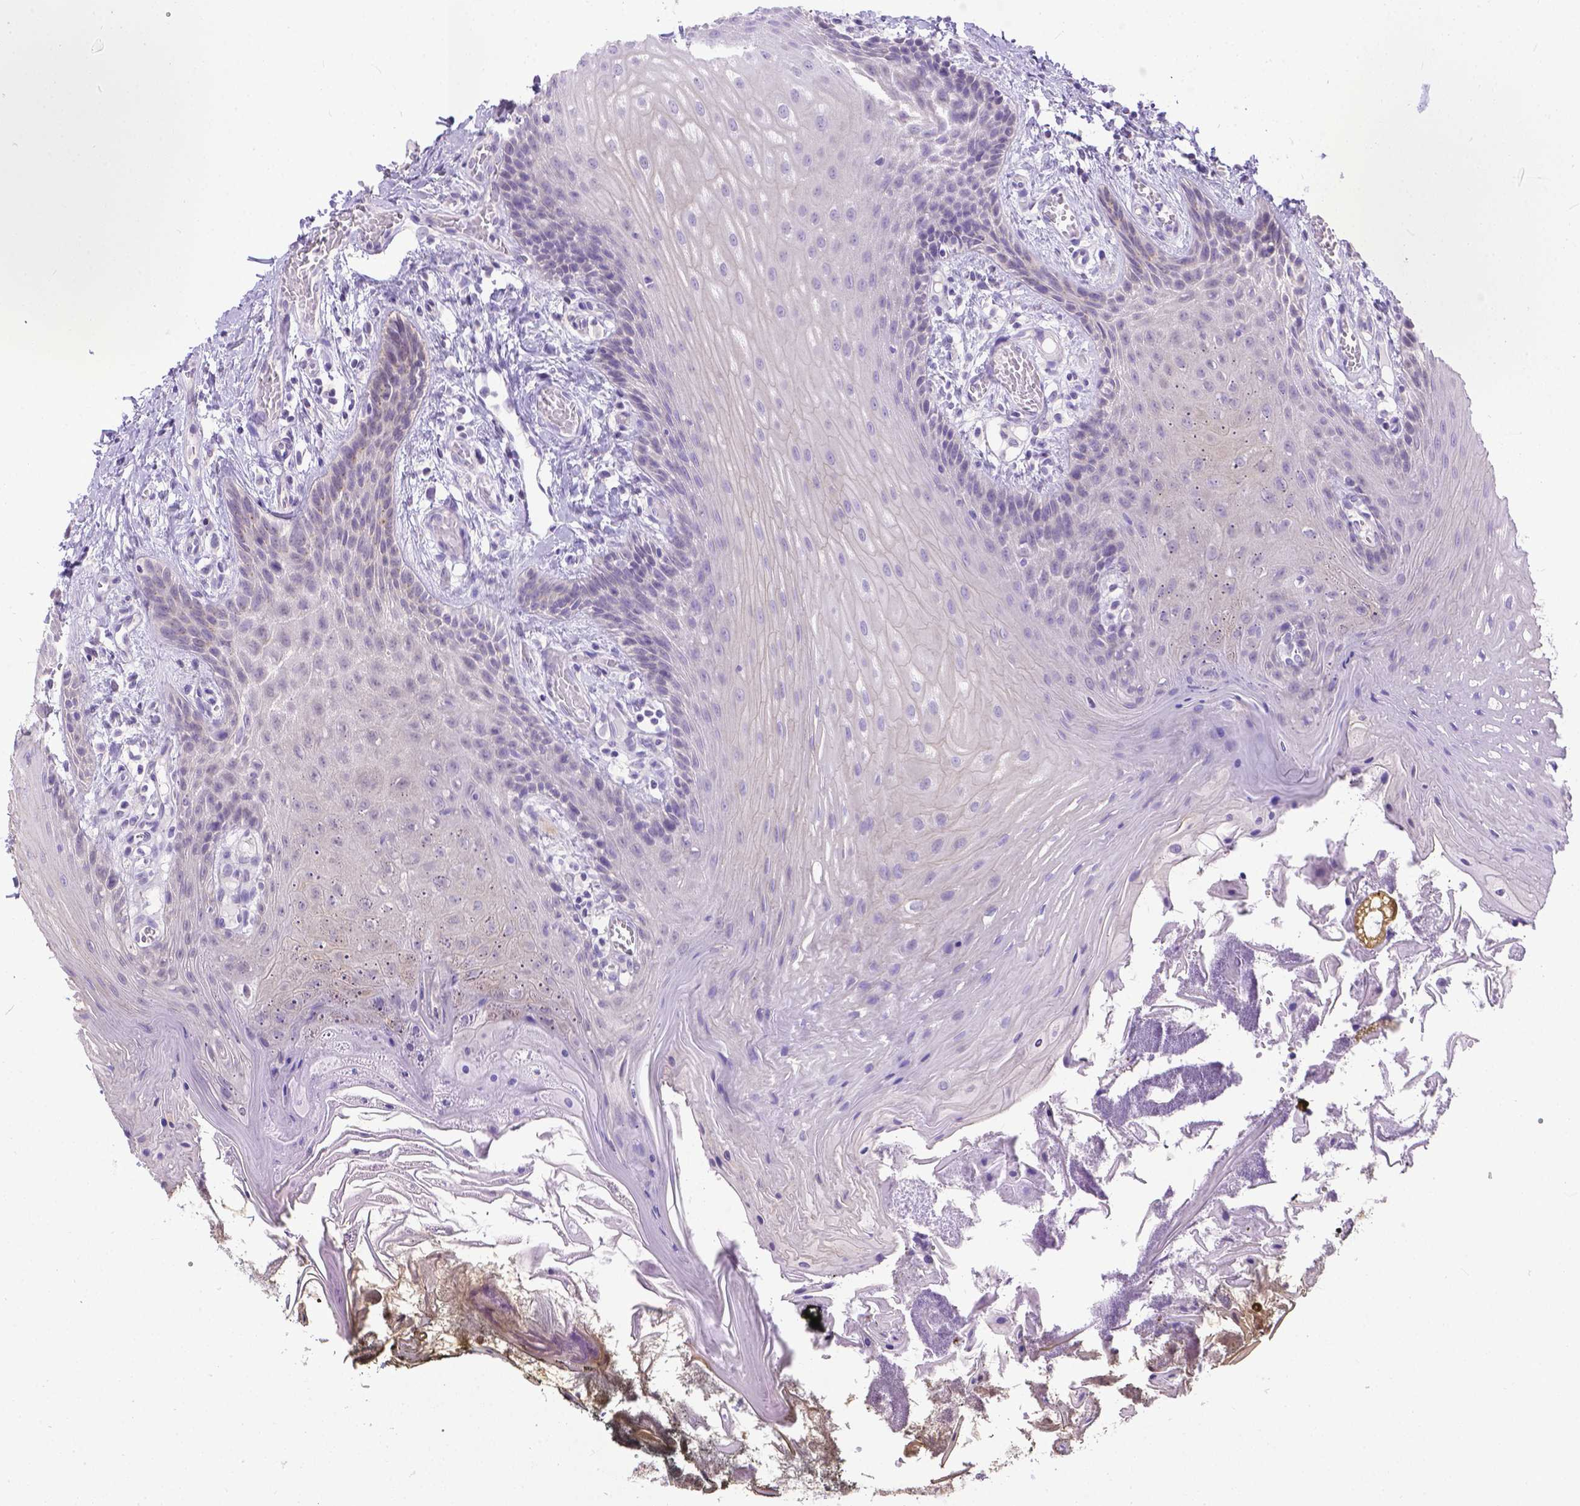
{"staining": {"intensity": "negative", "quantity": "none", "location": "none"}, "tissue": "oral mucosa", "cell_type": "Squamous epithelial cells", "image_type": "normal", "snomed": [{"axis": "morphology", "description": "Normal tissue, NOS"}, {"axis": "topography", "description": "Oral tissue"}], "caption": "IHC photomicrograph of normal human oral mucosa stained for a protein (brown), which displays no staining in squamous epithelial cells.", "gene": "TTLL6", "patient": {"sex": "male", "age": 9}}